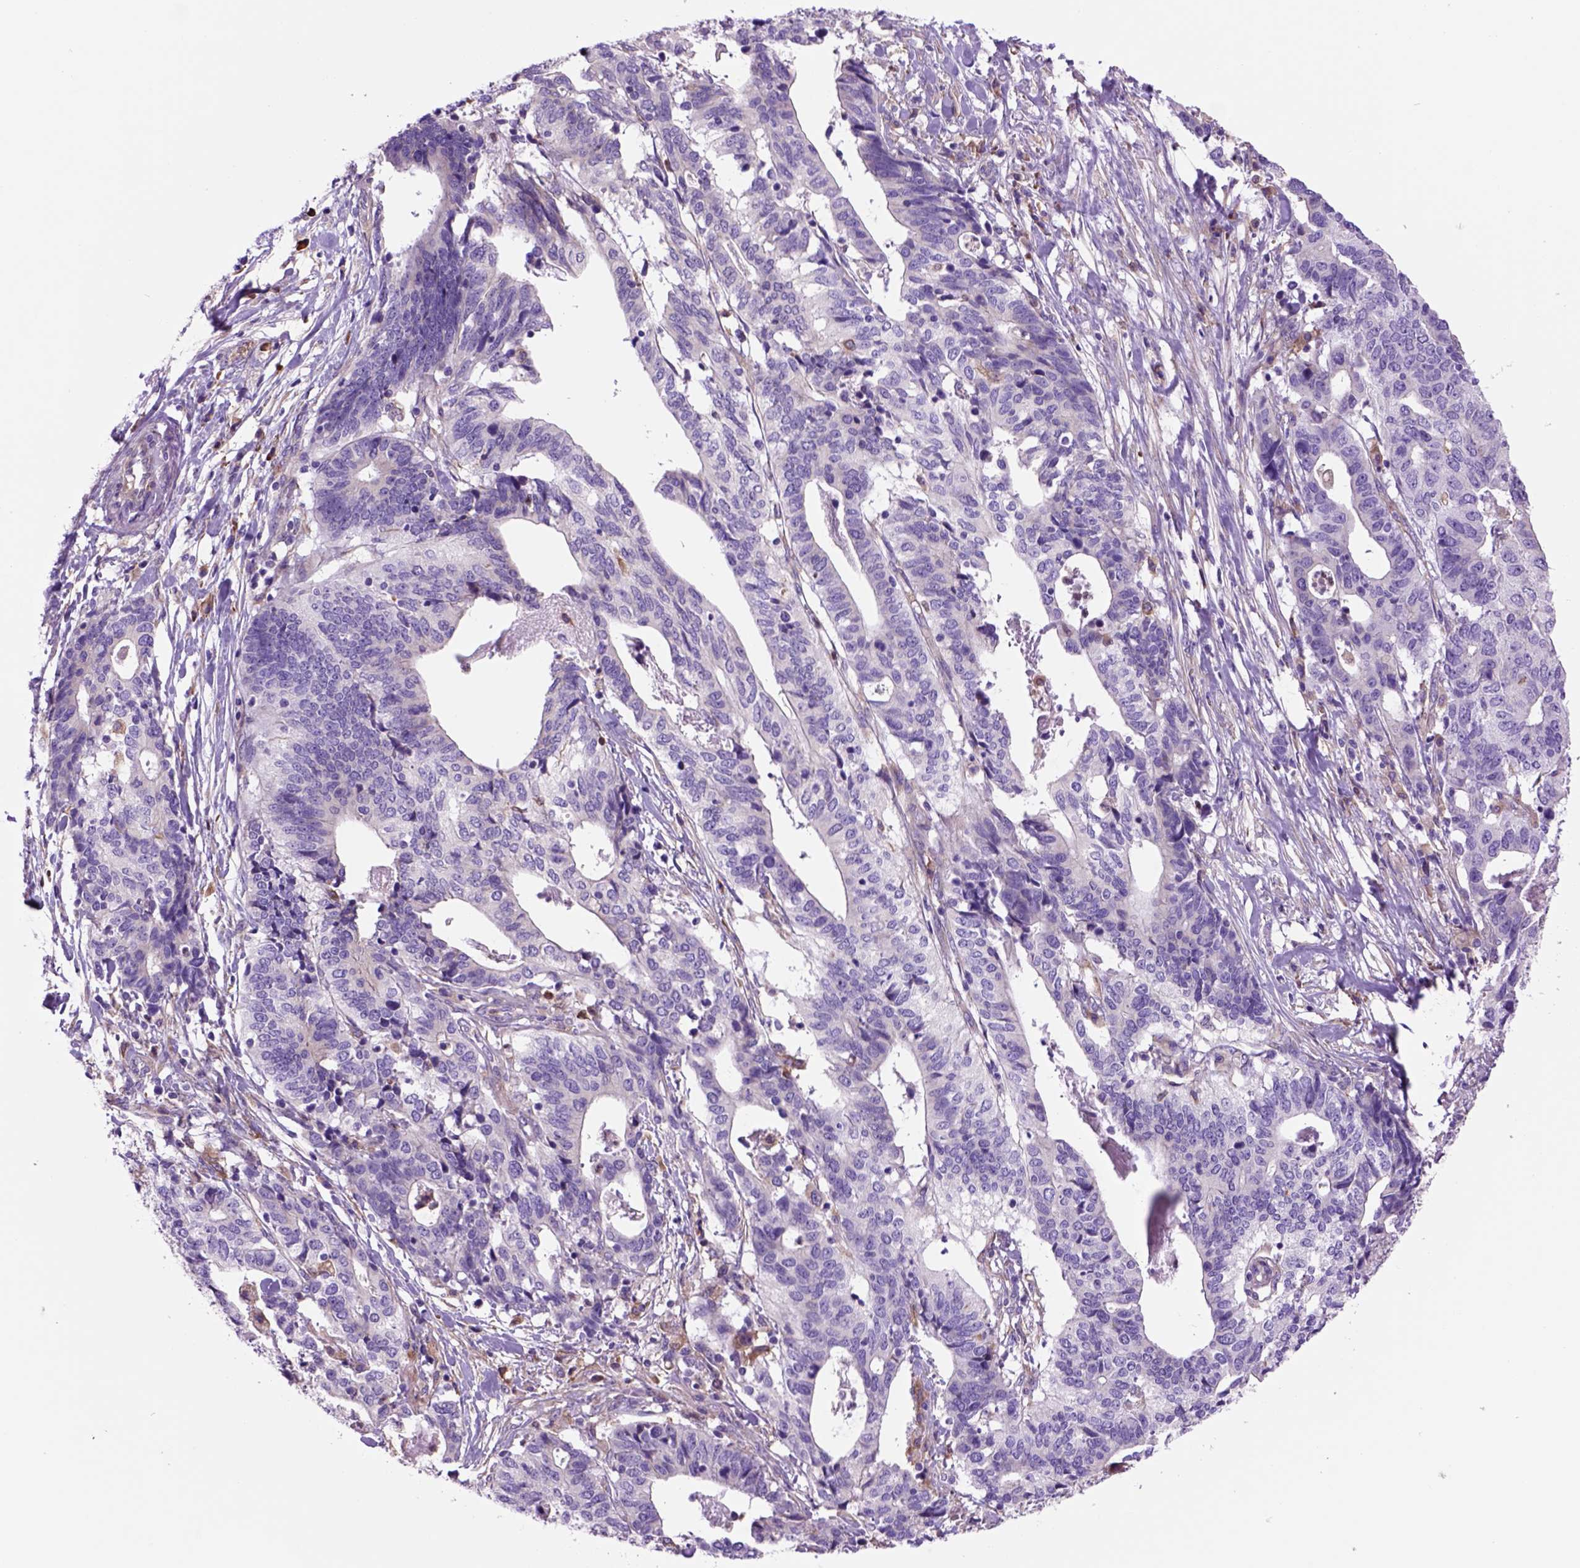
{"staining": {"intensity": "negative", "quantity": "none", "location": "none"}, "tissue": "stomach cancer", "cell_type": "Tumor cells", "image_type": "cancer", "snomed": [{"axis": "morphology", "description": "Adenocarcinoma, NOS"}, {"axis": "topography", "description": "Stomach, upper"}], "caption": "High magnification brightfield microscopy of stomach cancer stained with DAB (3,3'-diaminobenzidine) (brown) and counterstained with hematoxylin (blue): tumor cells show no significant staining.", "gene": "PIAS3", "patient": {"sex": "female", "age": 67}}